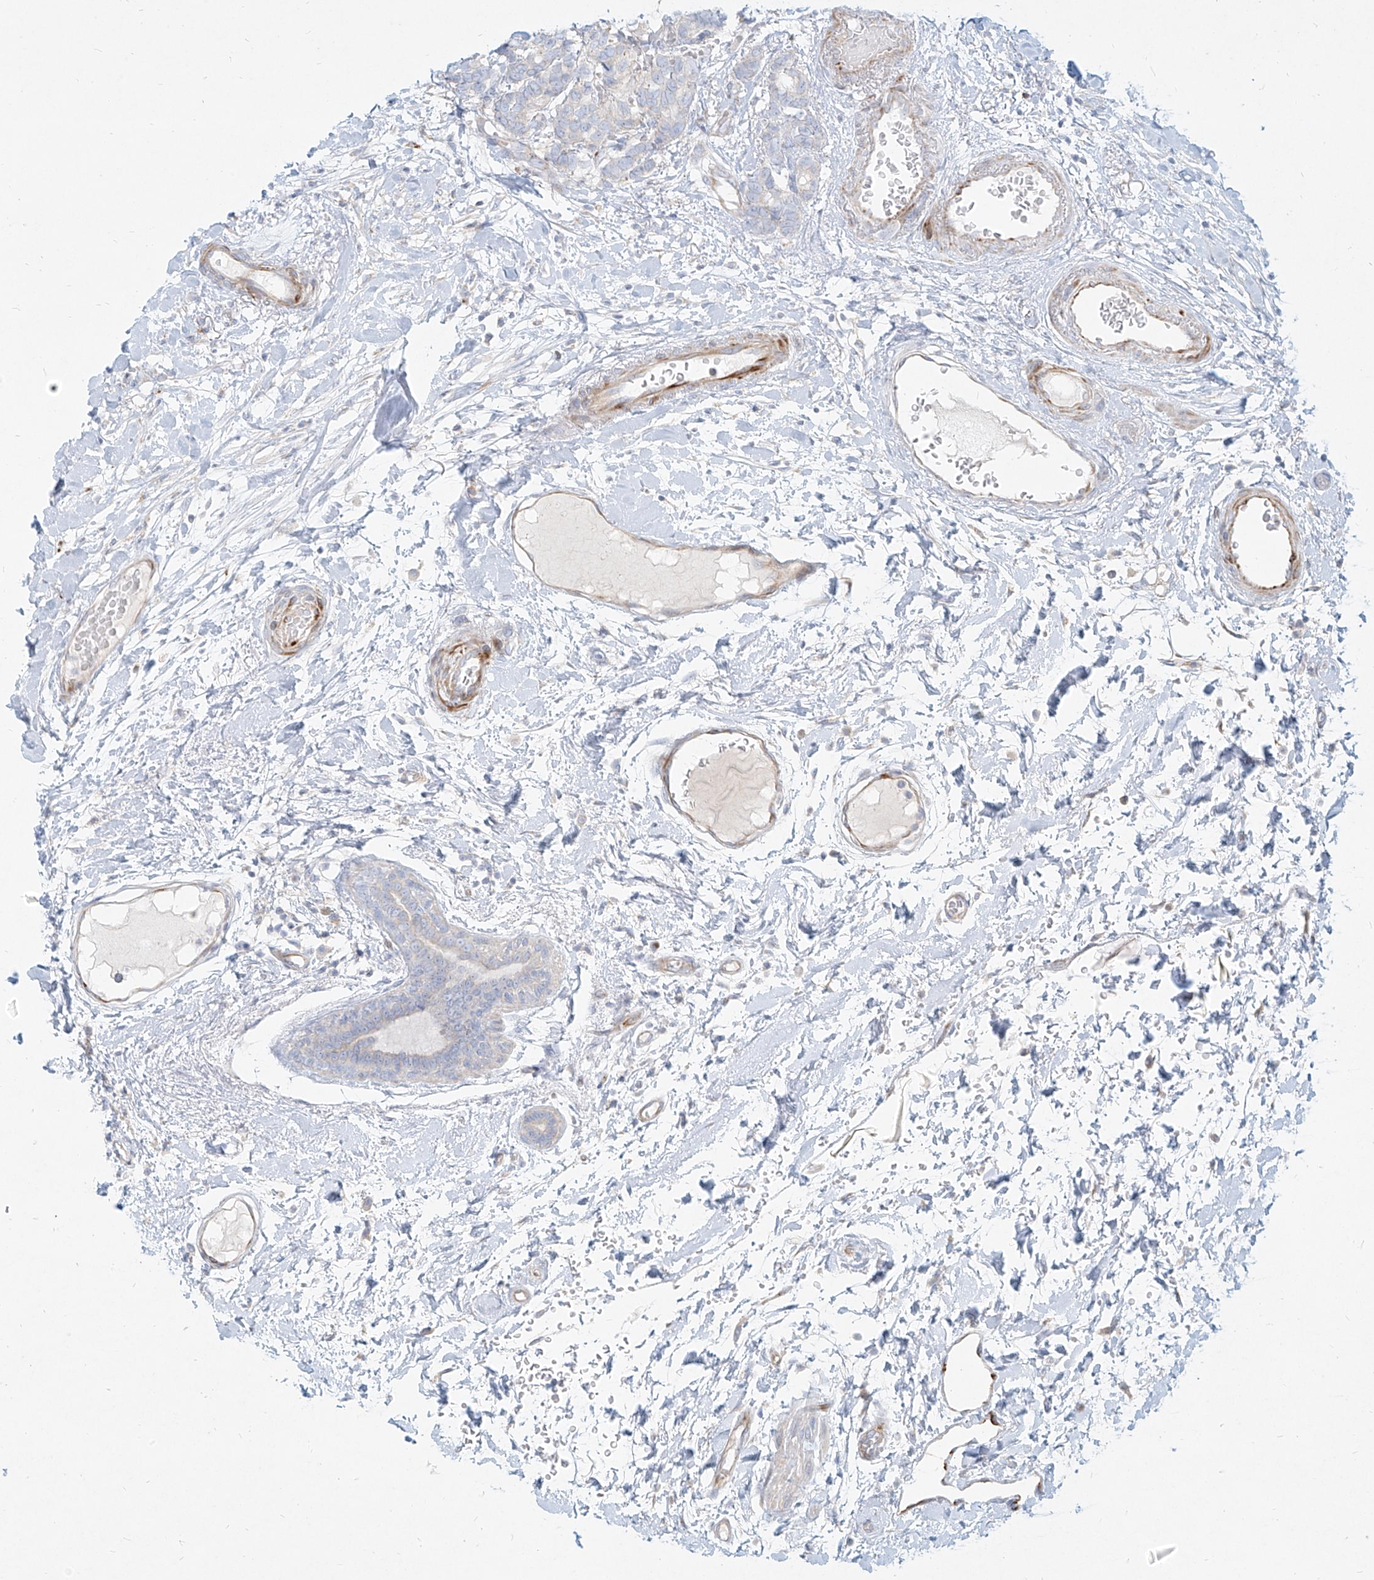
{"staining": {"intensity": "negative", "quantity": "none", "location": "none"}, "tissue": "breast cancer", "cell_type": "Tumor cells", "image_type": "cancer", "snomed": [{"axis": "morphology", "description": "Duct carcinoma"}, {"axis": "topography", "description": "Breast"}], "caption": "Histopathology image shows no significant protein staining in tumor cells of breast cancer.", "gene": "MTX2", "patient": {"sex": "female", "age": 87}}